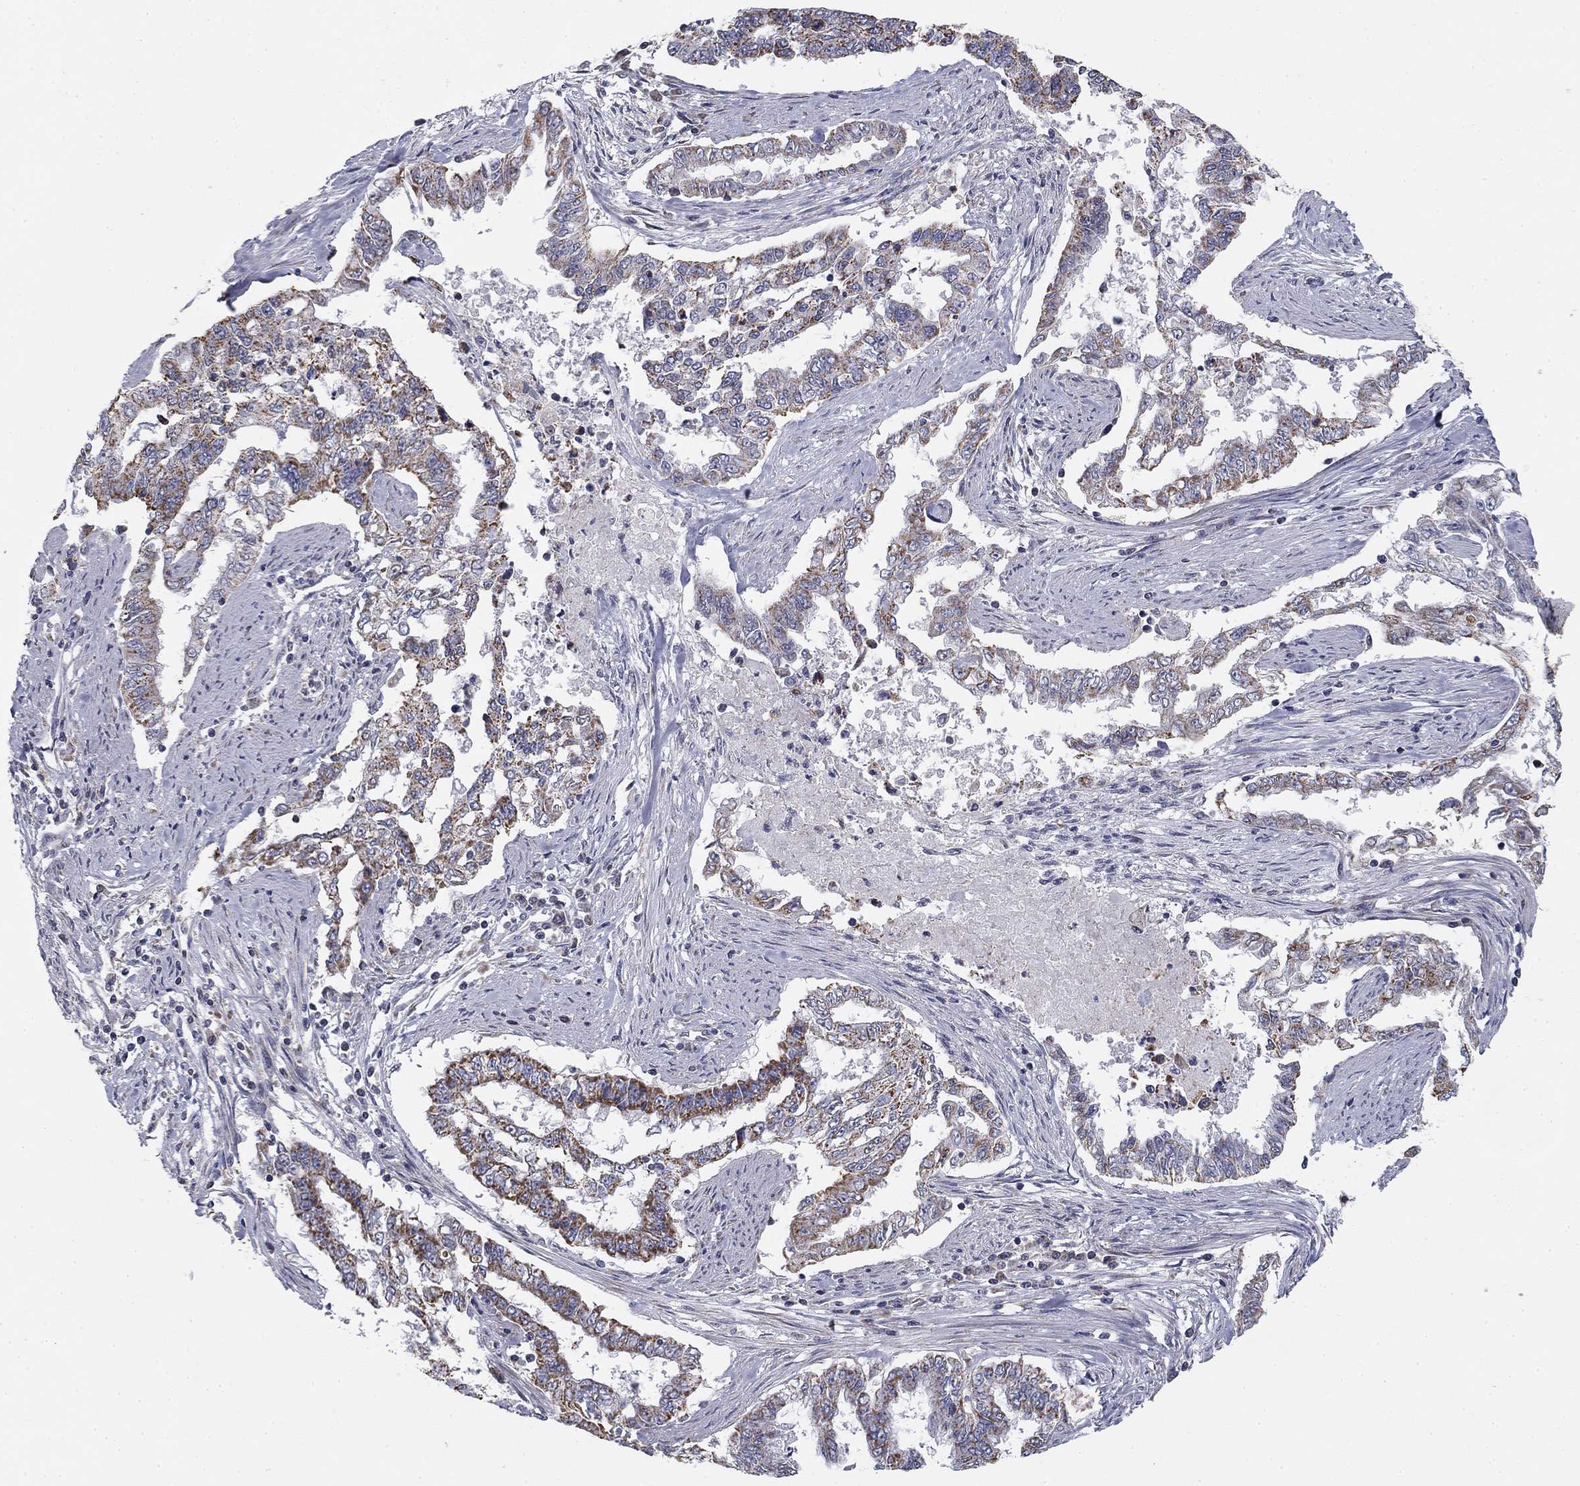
{"staining": {"intensity": "moderate", "quantity": "25%-75%", "location": "cytoplasmic/membranous"}, "tissue": "endometrial cancer", "cell_type": "Tumor cells", "image_type": "cancer", "snomed": [{"axis": "morphology", "description": "Adenocarcinoma, NOS"}, {"axis": "topography", "description": "Uterus"}], "caption": "Immunohistochemical staining of adenocarcinoma (endometrial) displays medium levels of moderate cytoplasmic/membranous protein staining in approximately 25%-75% of tumor cells. Using DAB (3,3'-diaminobenzidine) (brown) and hematoxylin (blue) stains, captured at high magnification using brightfield microscopy.", "gene": "SLC2A9", "patient": {"sex": "female", "age": 59}}